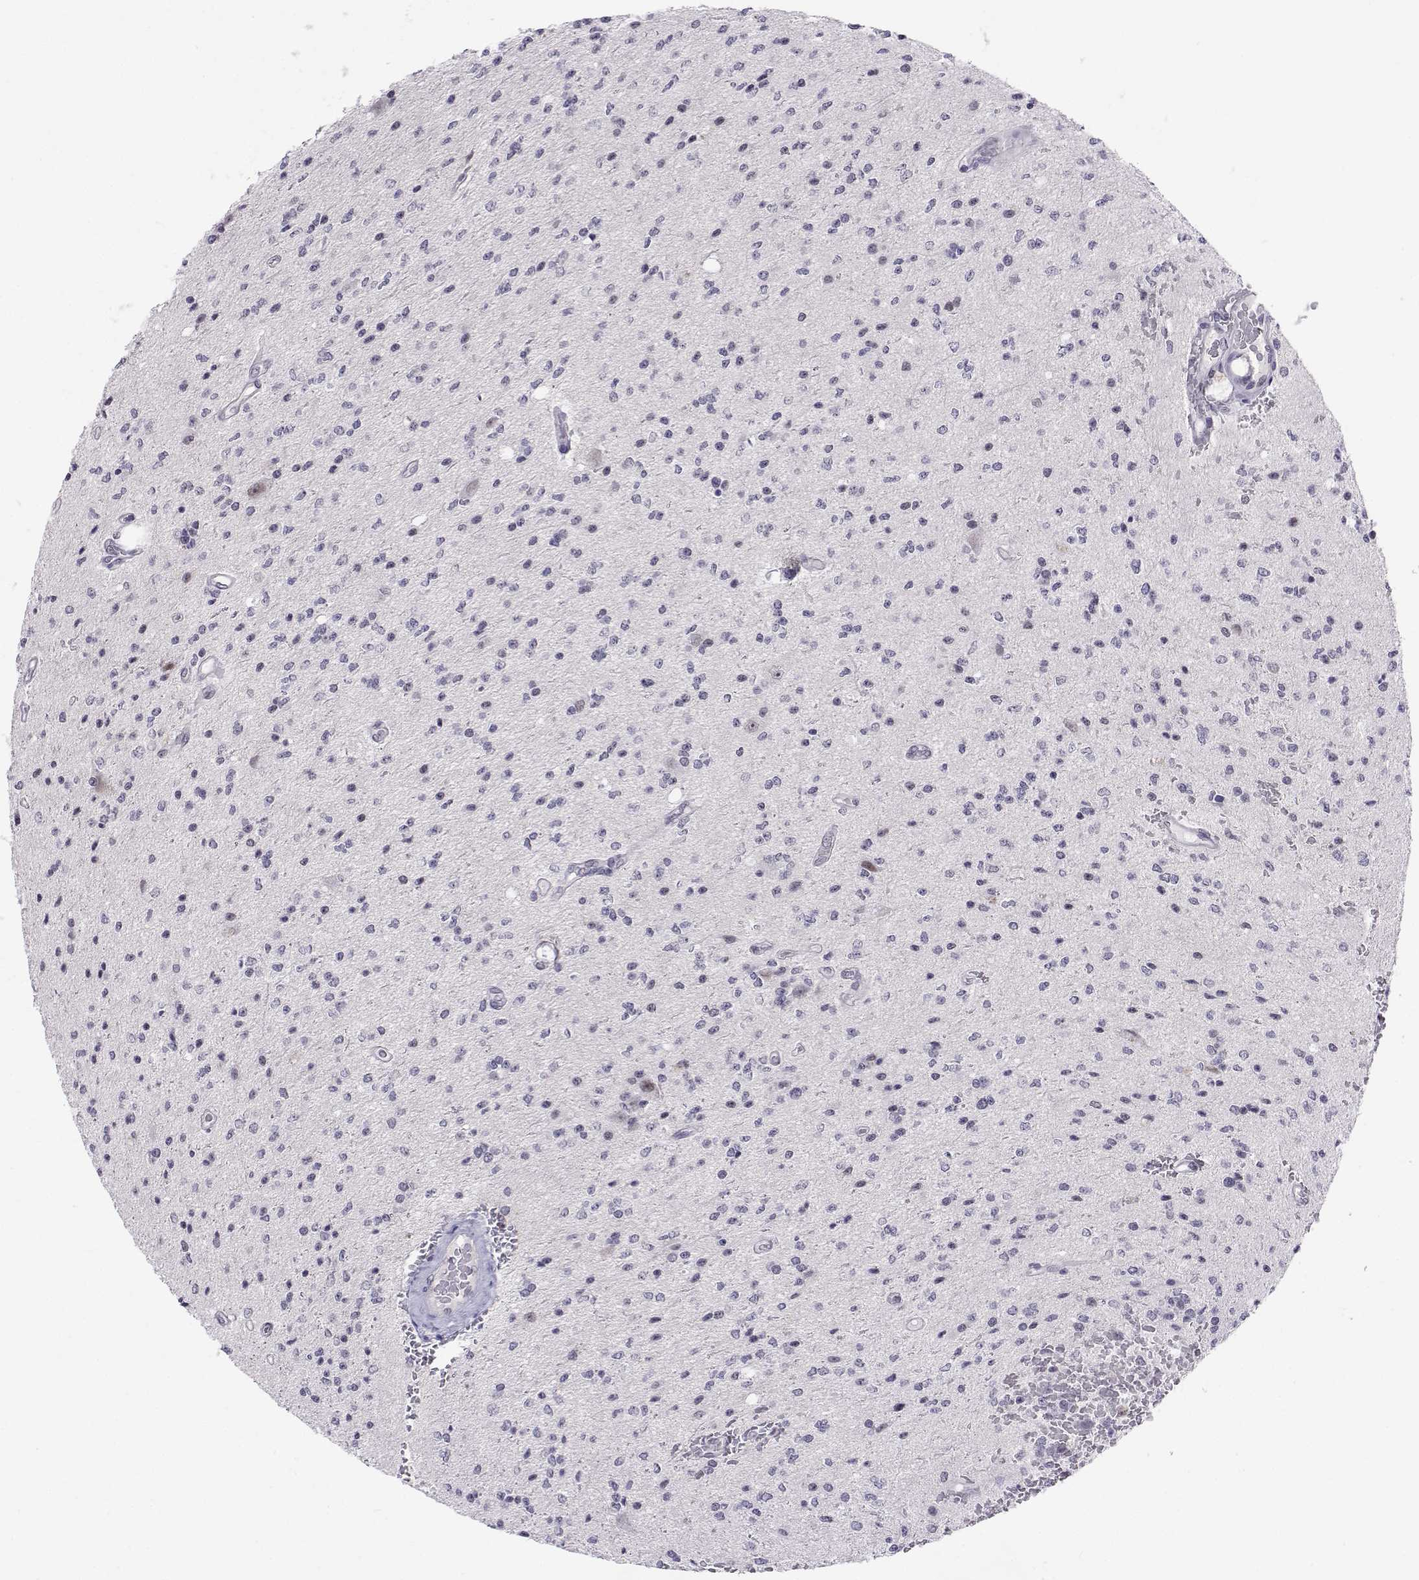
{"staining": {"intensity": "negative", "quantity": "none", "location": "none"}, "tissue": "glioma", "cell_type": "Tumor cells", "image_type": "cancer", "snomed": [{"axis": "morphology", "description": "Glioma, malignant, Low grade"}, {"axis": "topography", "description": "Brain"}], "caption": "Immunohistochemical staining of human glioma shows no significant staining in tumor cells.", "gene": "MED26", "patient": {"sex": "male", "age": 67}}